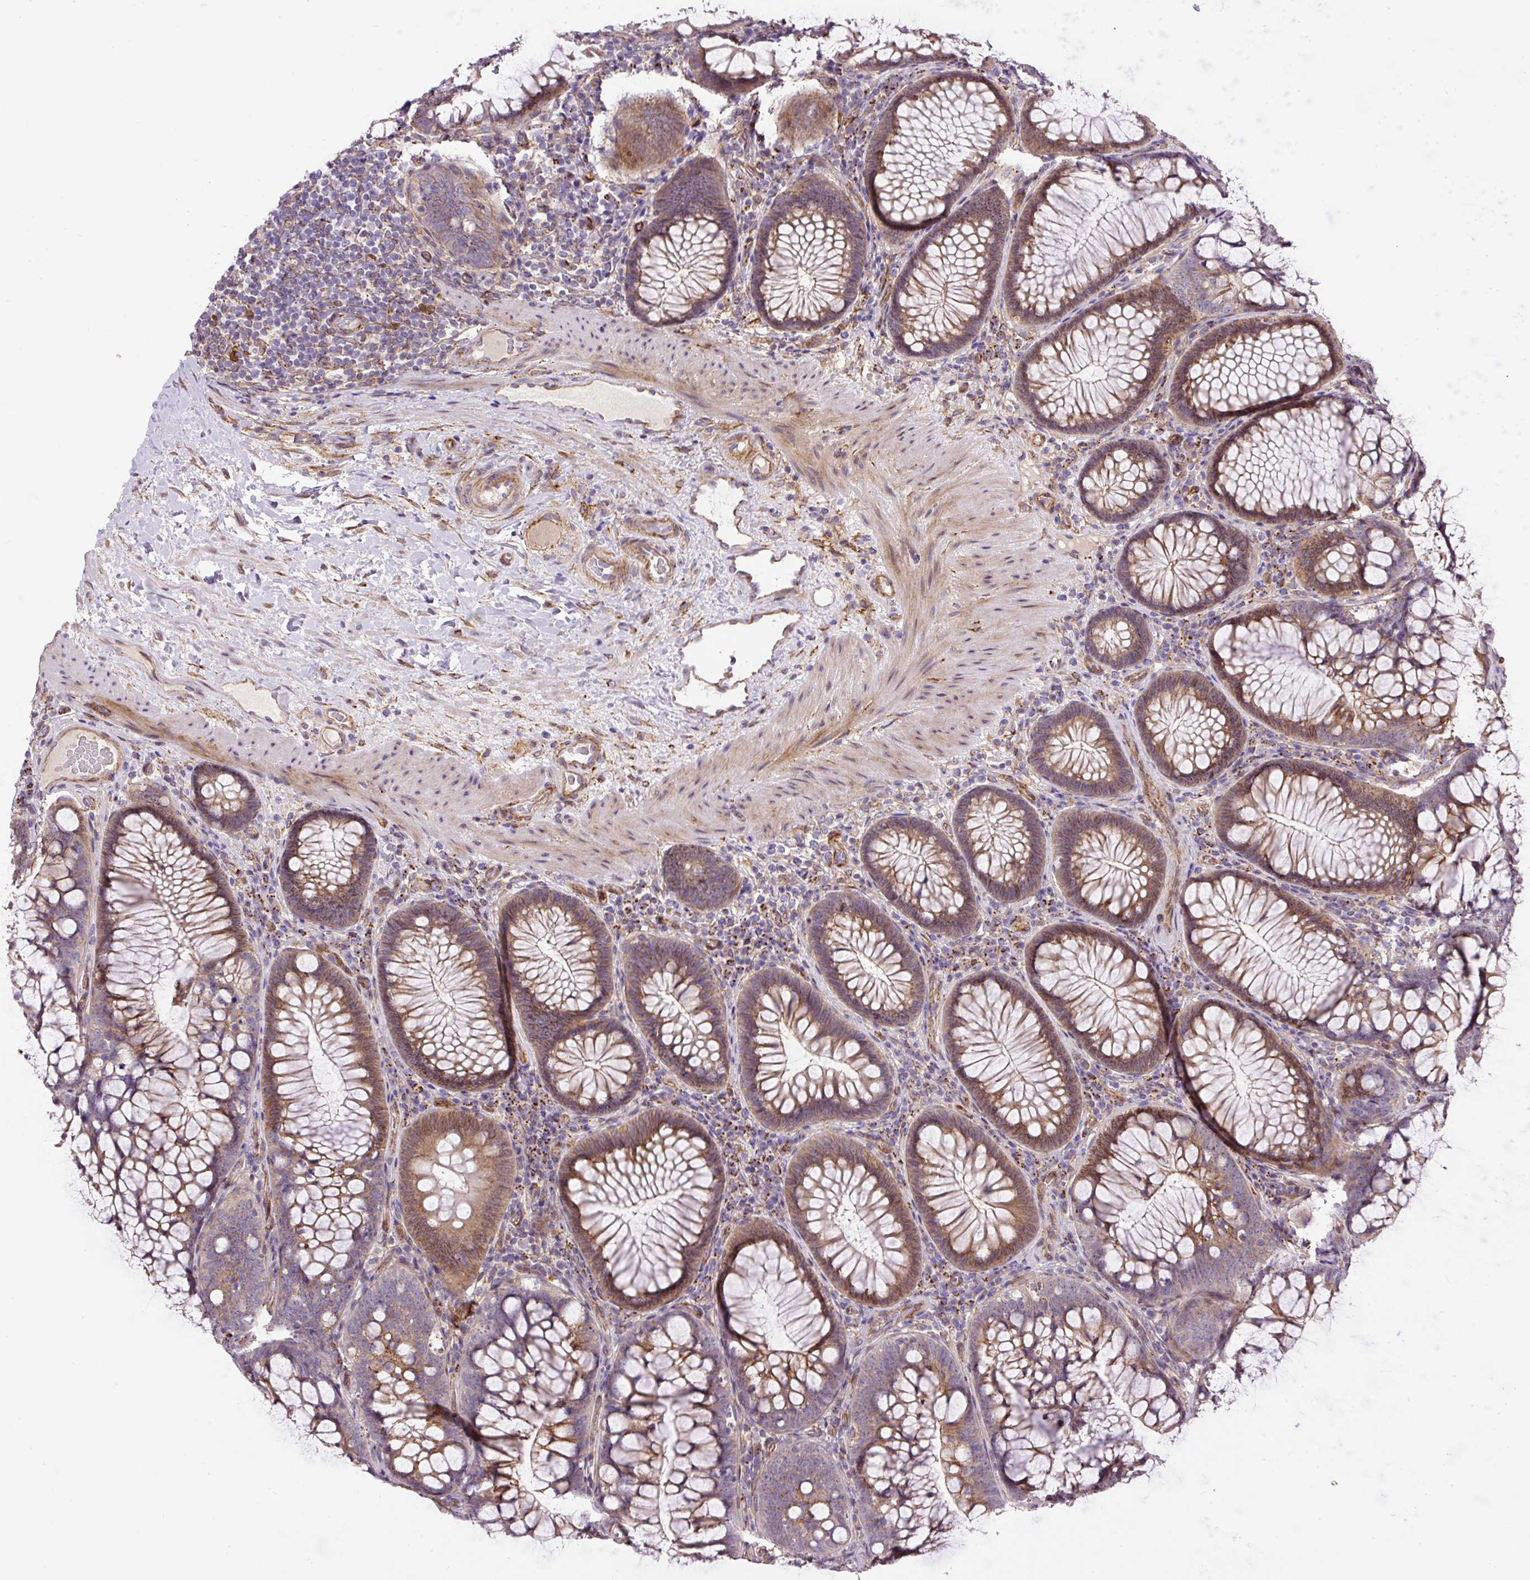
{"staining": {"intensity": "moderate", "quantity": ">75%", "location": "cytoplasmic/membranous"}, "tissue": "colon", "cell_type": "Endothelial cells", "image_type": "normal", "snomed": [{"axis": "morphology", "description": "Normal tissue, NOS"}, {"axis": "morphology", "description": "Adenoma, NOS"}, {"axis": "topography", "description": "Soft tissue"}, {"axis": "topography", "description": "Colon"}], "caption": "Immunohistochemical staining of benign human colon demonstrates >75% levels of moderate cytoplasmic/membranous protein expression in about >75% of endothelial cells.", "gene": "RNF170", "patient": {"sex": "male", "age": 47}}